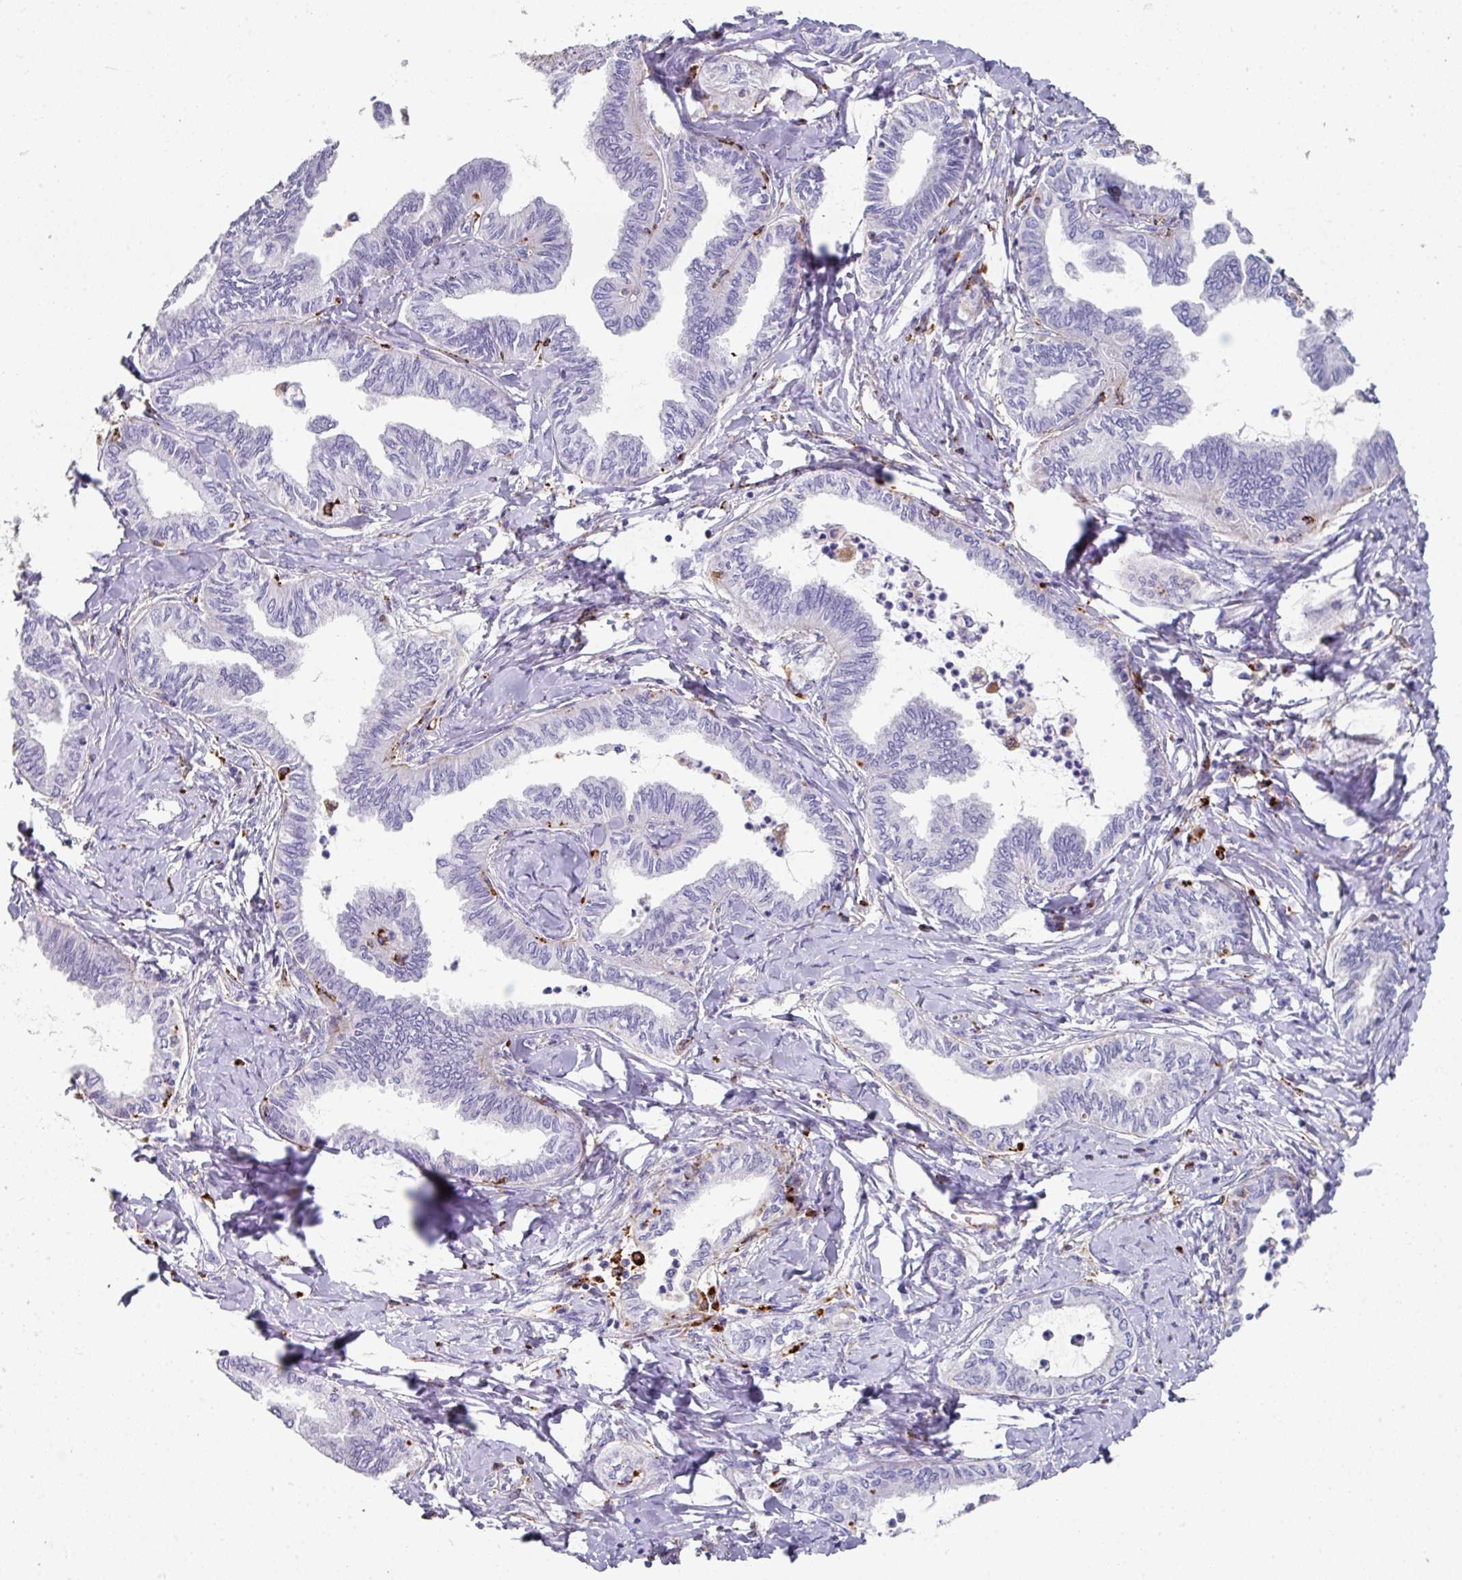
{"staining": {"intensity": "negative", "quantity": "none", "location": "none"}, "tissue": "ovarian cancer", "cell_type": "Tumor cells", "image_type": "cancer", "snomed": [{"axis": "morphology", "description": "Carcinoma, endometroid"}, {"axis": "topography", "description": "Ovary"}], "caption": "Tumor cells are negative for brown protein staining in ovarian endometroid carcinoma. Nuclei are stained in blue.", "gene": "CPVL", "patient": {"sex": "female", "age": 70}}